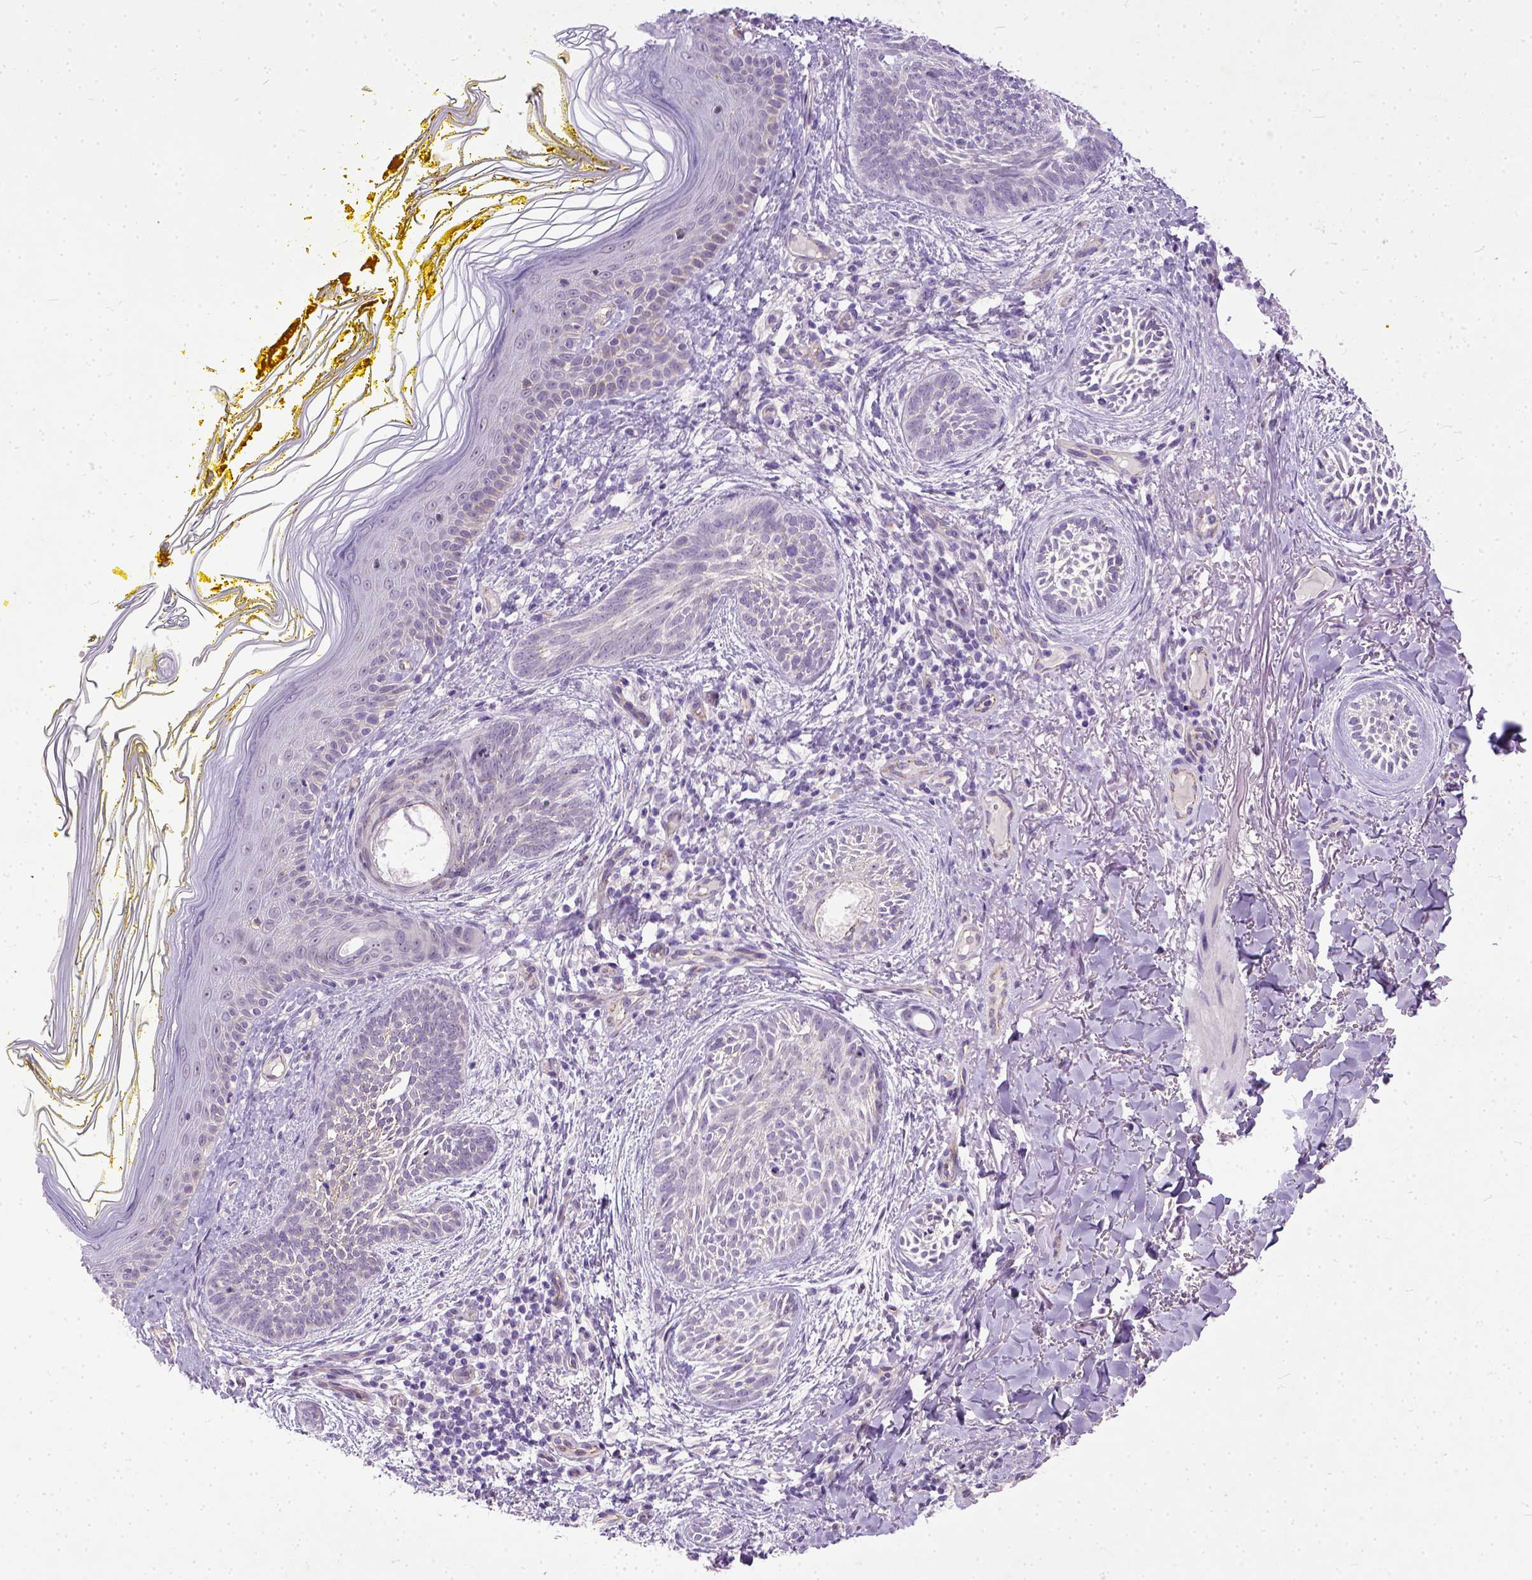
{"staining": {"intensity": "negative", "quantity": "none", "location": "none"}, "tissue": "skin cancer", "cell_type": "Tumor cells", "image_type": "cancer", "snomed": [{"axis": "morphology", "description": "Basal cell carcinoma"}, {"axis": "topography", "description": "Skin"}], "caption": "An image of skin basal cell carcinoma stained for a protein displays no brown staining in tumor cells.", "gene": "ADGRF1", "patient": {"sex": "female", "age": 68}}